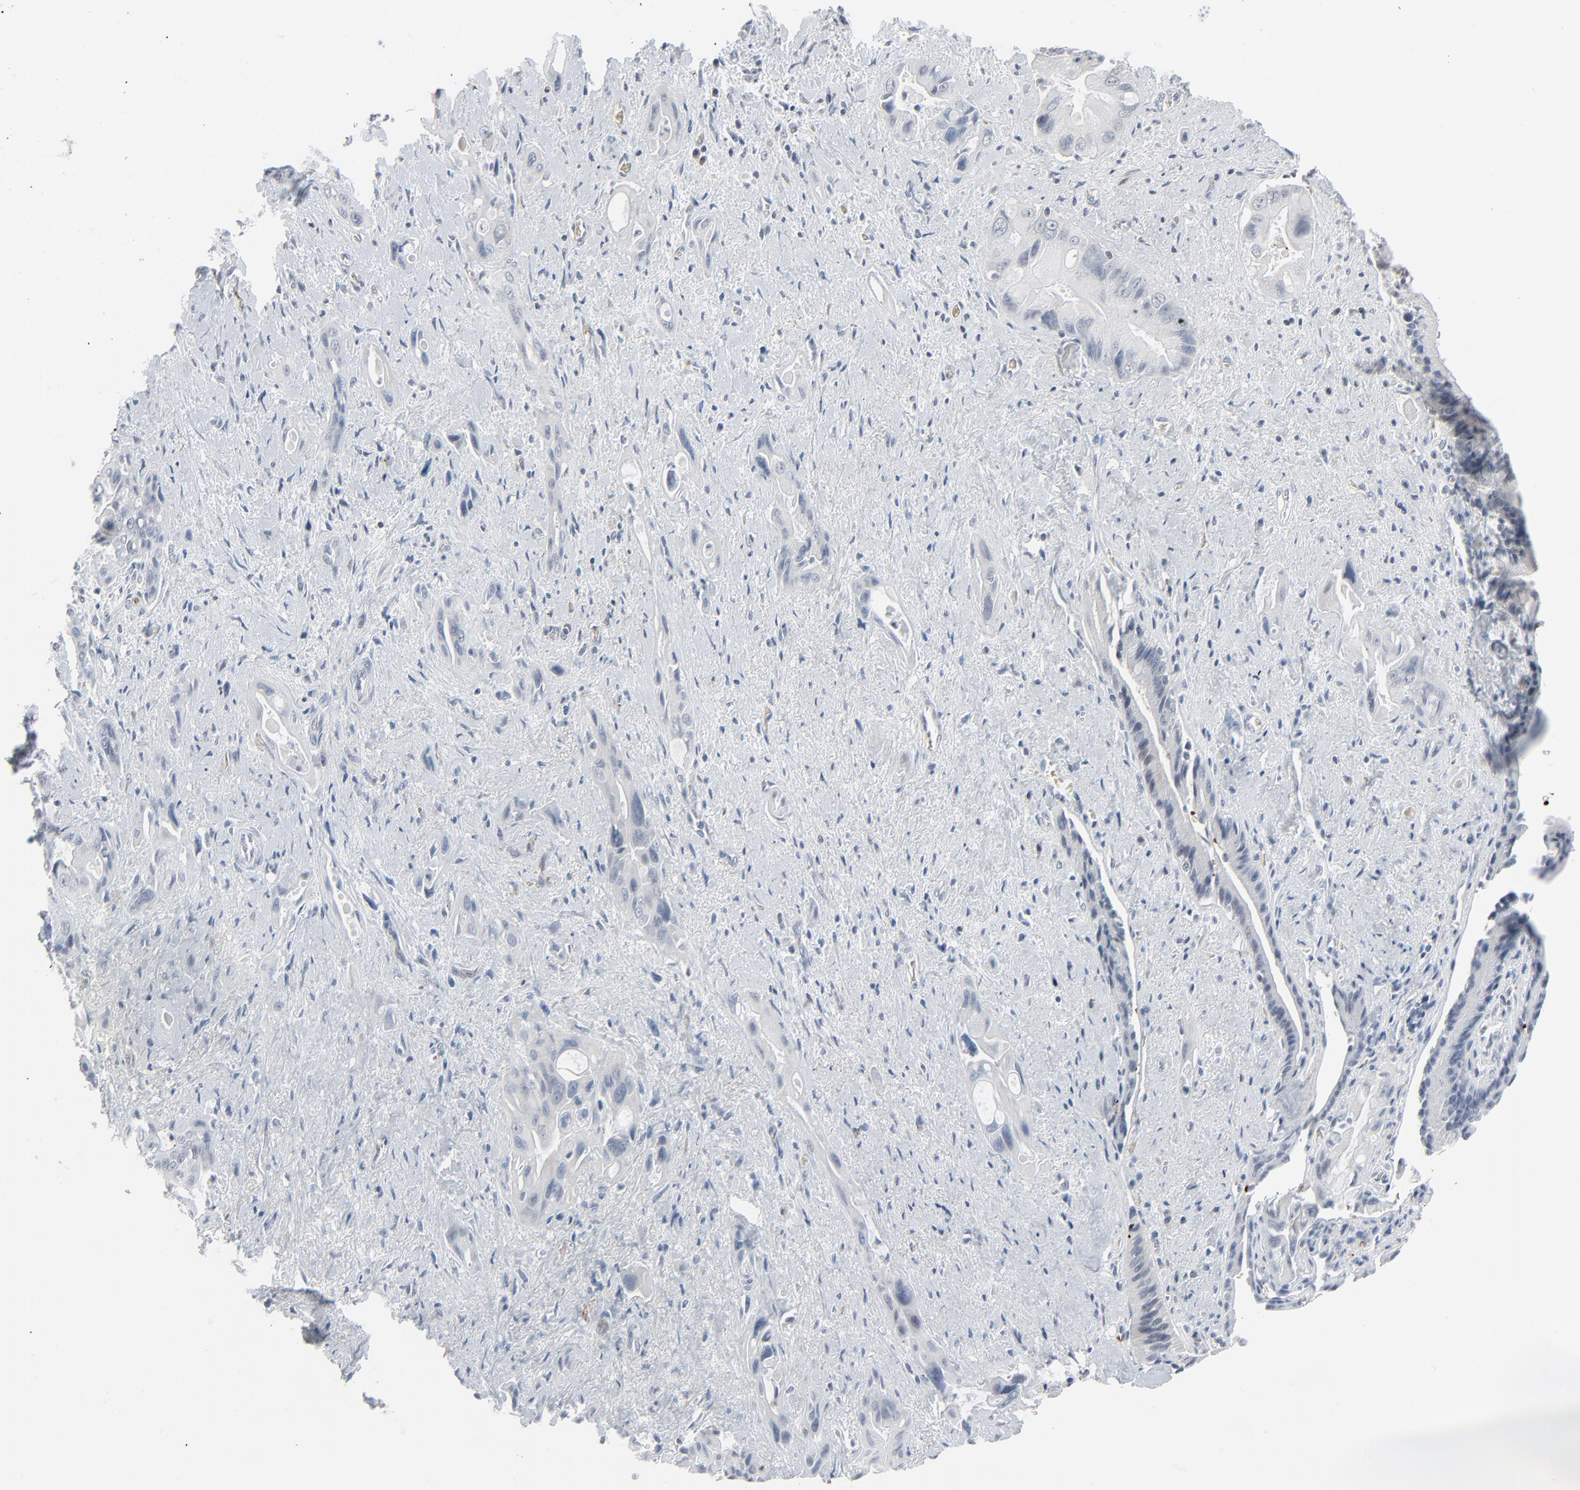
{"staining": {"intensity": "weak", "quantity": "<25%", "location": "cytoplasmic/membranous"}, "tissue": "pancreatic cancer", "cell_type": "Tumor cells", "image_type": "cancer", "snomed": [{"axis": "morphology", "description": "Adenocarcinoma, NOS"}, {"axis": "topography", "description": "Pancreas"}], "caption": "This is an immunohistochemistry micrograph of human pancreatic adenocarcinoma. There is no positivity in tumor cells.", "gene": "SAGE1", "patient": {"sex": "male", "age": 77}}